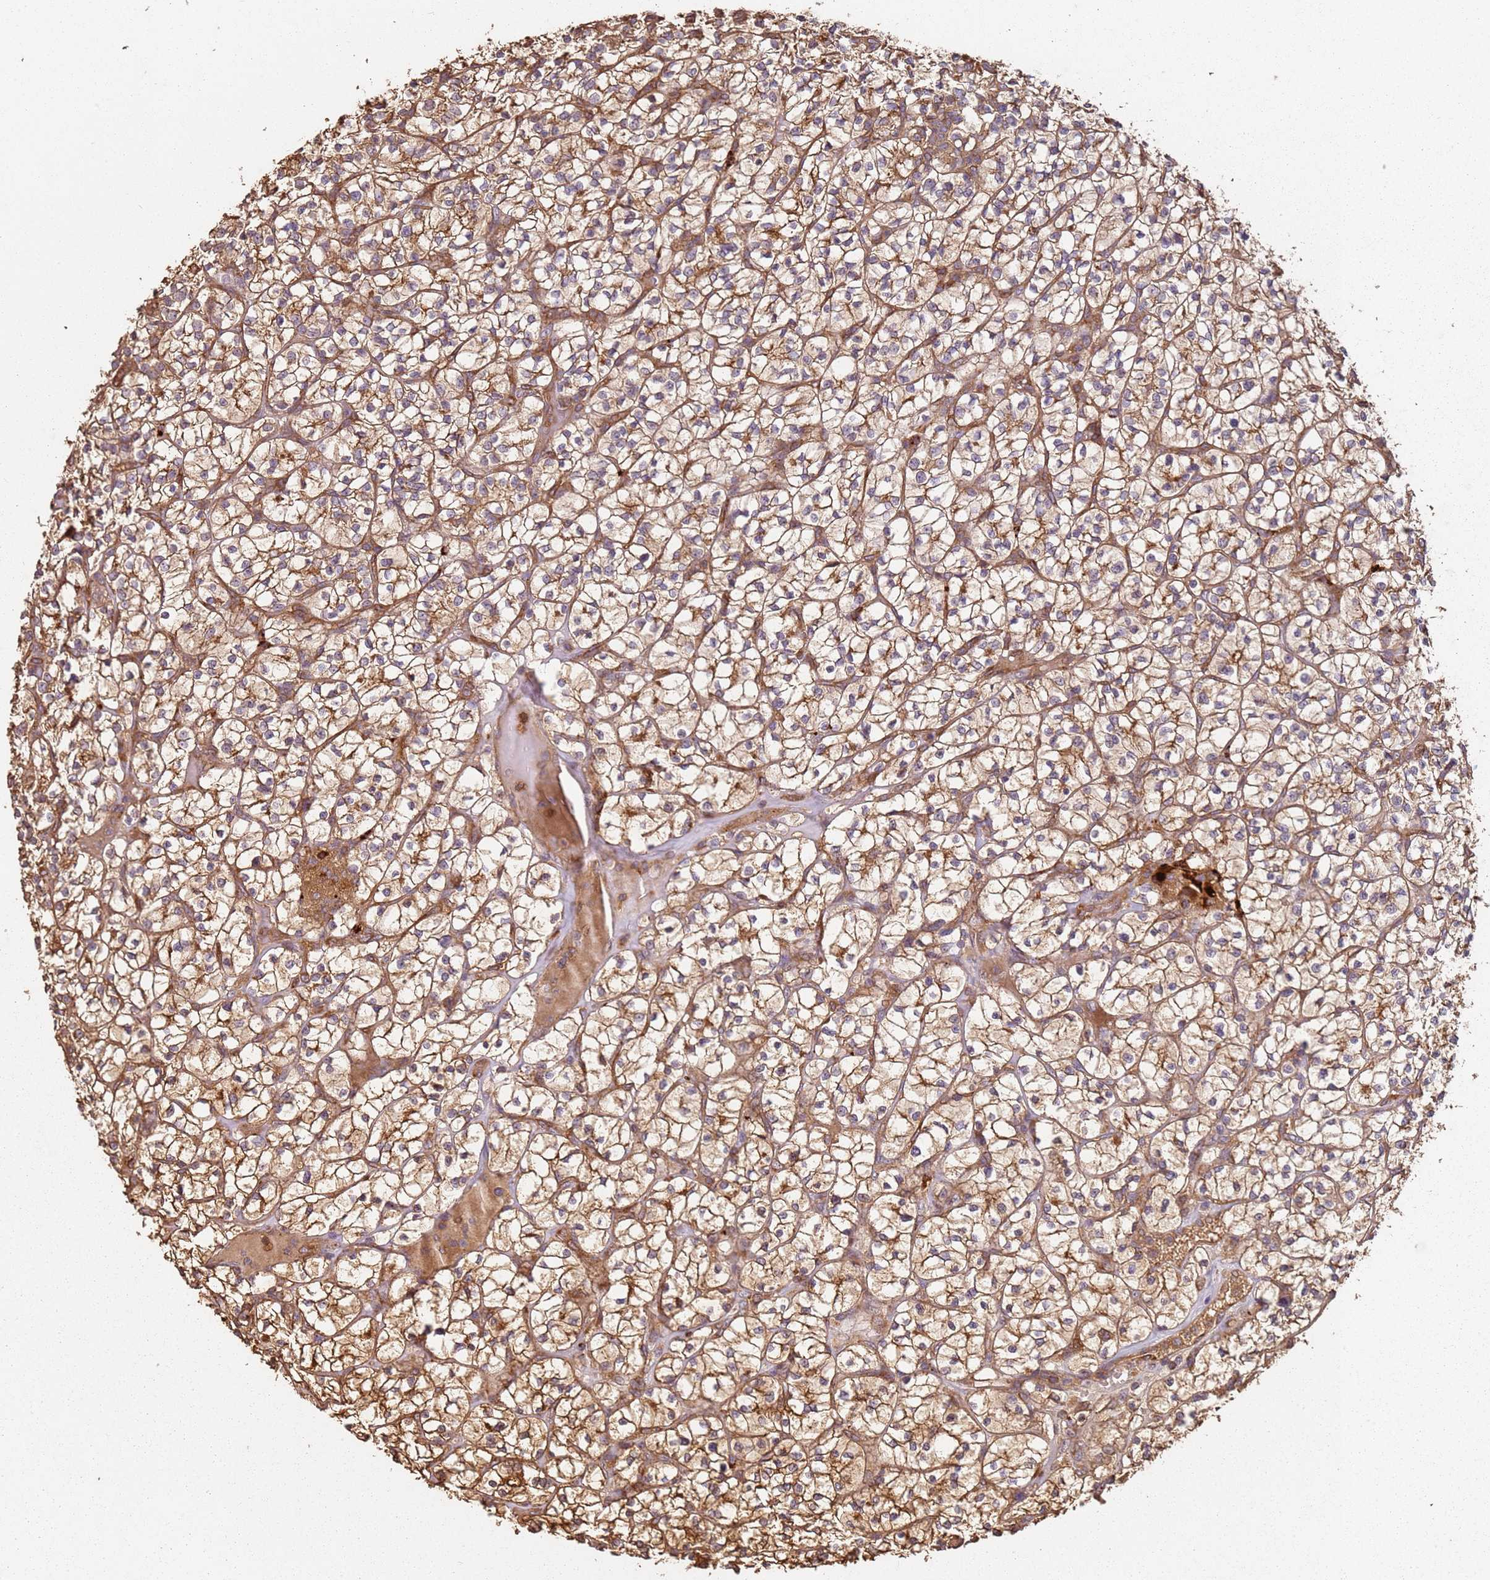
{"staining": {"intensity": "moderate", "quantity": ">75%", "location": "cytoplasmic/membranous"}, "tissue": "renal cancer", "cell_type": "Tumor cells", "image_type": "cancer", "snomed": [{"axis": "morphology", "description": "Adenocarcinoma, NOS"}, {"axis": "topography", "description": "Kidney"}], "caption": "Adenocarcinoma (renal) was stained to show a protein in brown. There is medium levels of moderate cytoplasmic/membranous positivity in approximately >75% of tumor cells. Nuclei are stained in blue.", "gene": "SCGB2B2", "patient": {"sex": "female", "age": 64}}